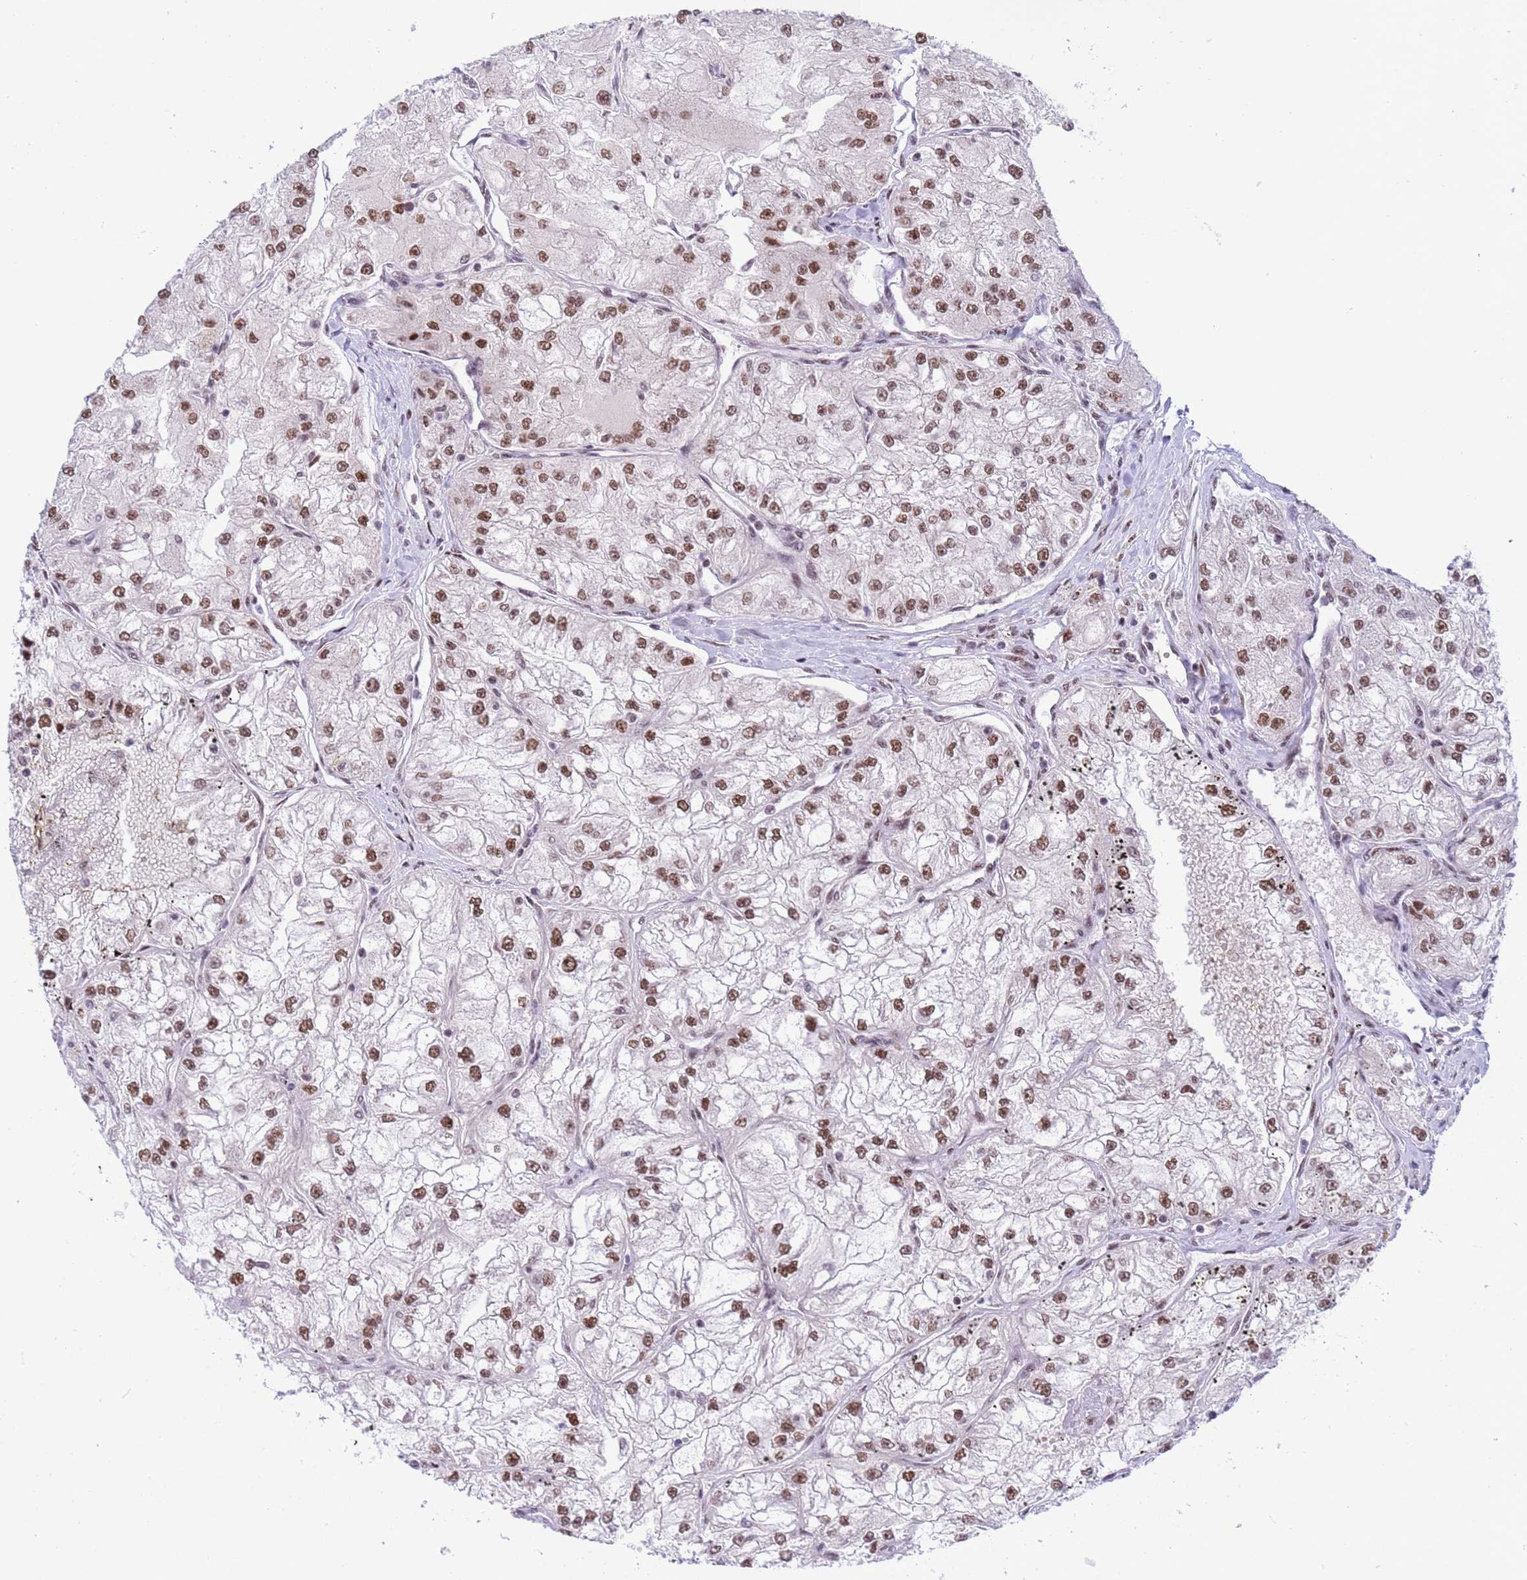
{"staining": {"intensity": "moderate", "quantity": ">75%", "location": "nuclear"}, "tissue": "renal cancer", "cell_type": "Tumor cells", "image_type": "cancer", "snomed": [{"axis": "morphology", "description": "Adenocarcinoma, NOS"}, {"axis": "topography", "description": "Kidney"}], "caption": "Protein expression analysis of renal cancer exhibits moderate nuclear expression in about >75% of tumor cells.", "gene": "THOC2", "patient": {"sex": "female", "age": 72}}